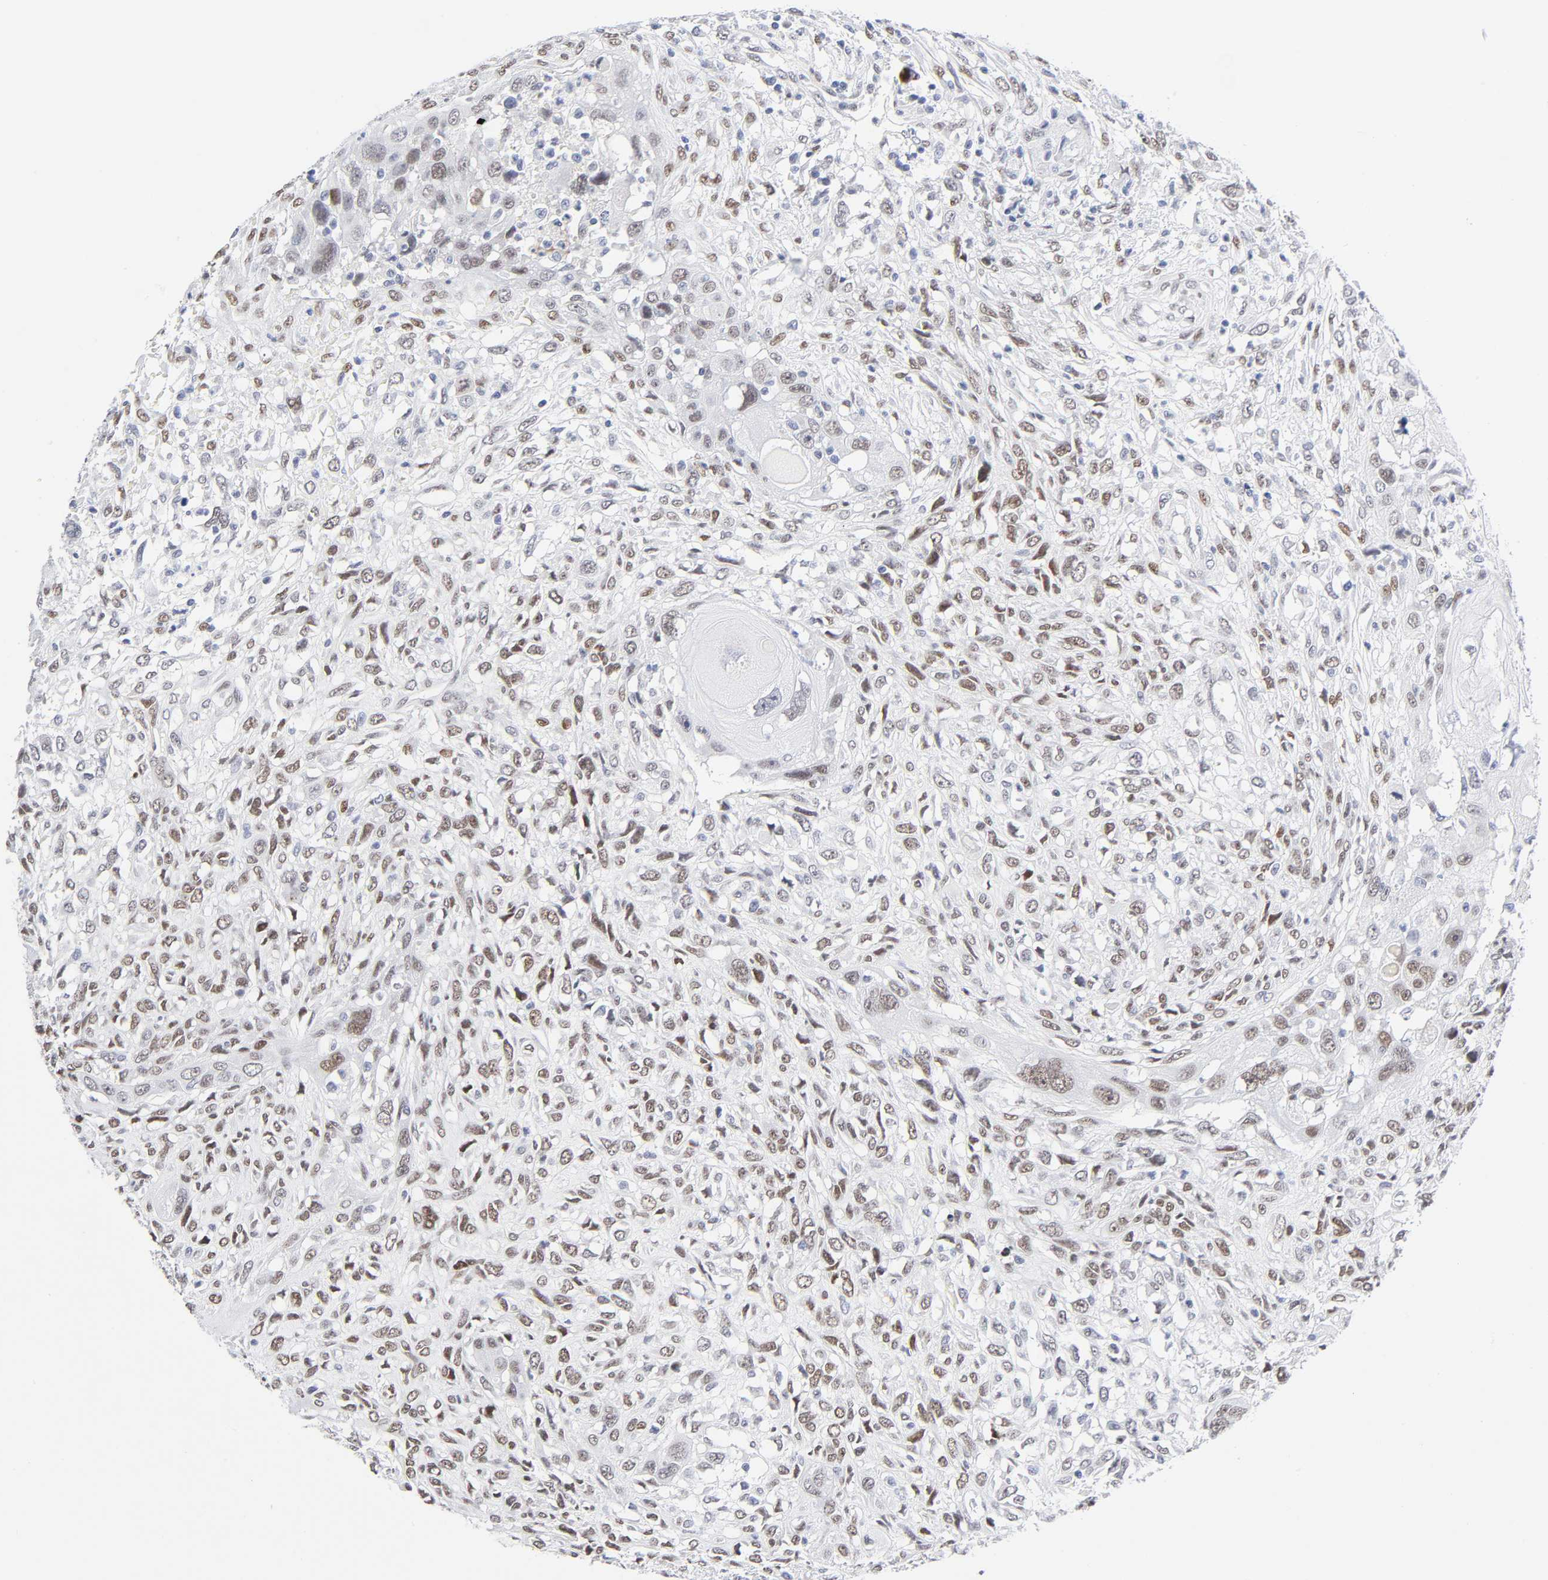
{"staining": {"intensity": "weak", "quantity": ">75%", "location": "nuclear"}, "tissue": "head and neck cancer", "cell_type": "Tumor cells", "image_type": "cancer", "snomed": [{"axis": "morphology", "description": "Neoplasm, malignant, NOS"}, {"axis": "topography", "description": "Salivary gland"}, {"axis": "topography", "description": "Head-Neck"}], "caption": "Human head and neck cancer (neoplasm (malignant)) stained for a protein (brown) shows weak nuclear positive staining in about >75% of tumor cells.", "gene": "NFIC", "patient": {"sex": "male", "age": 43}}